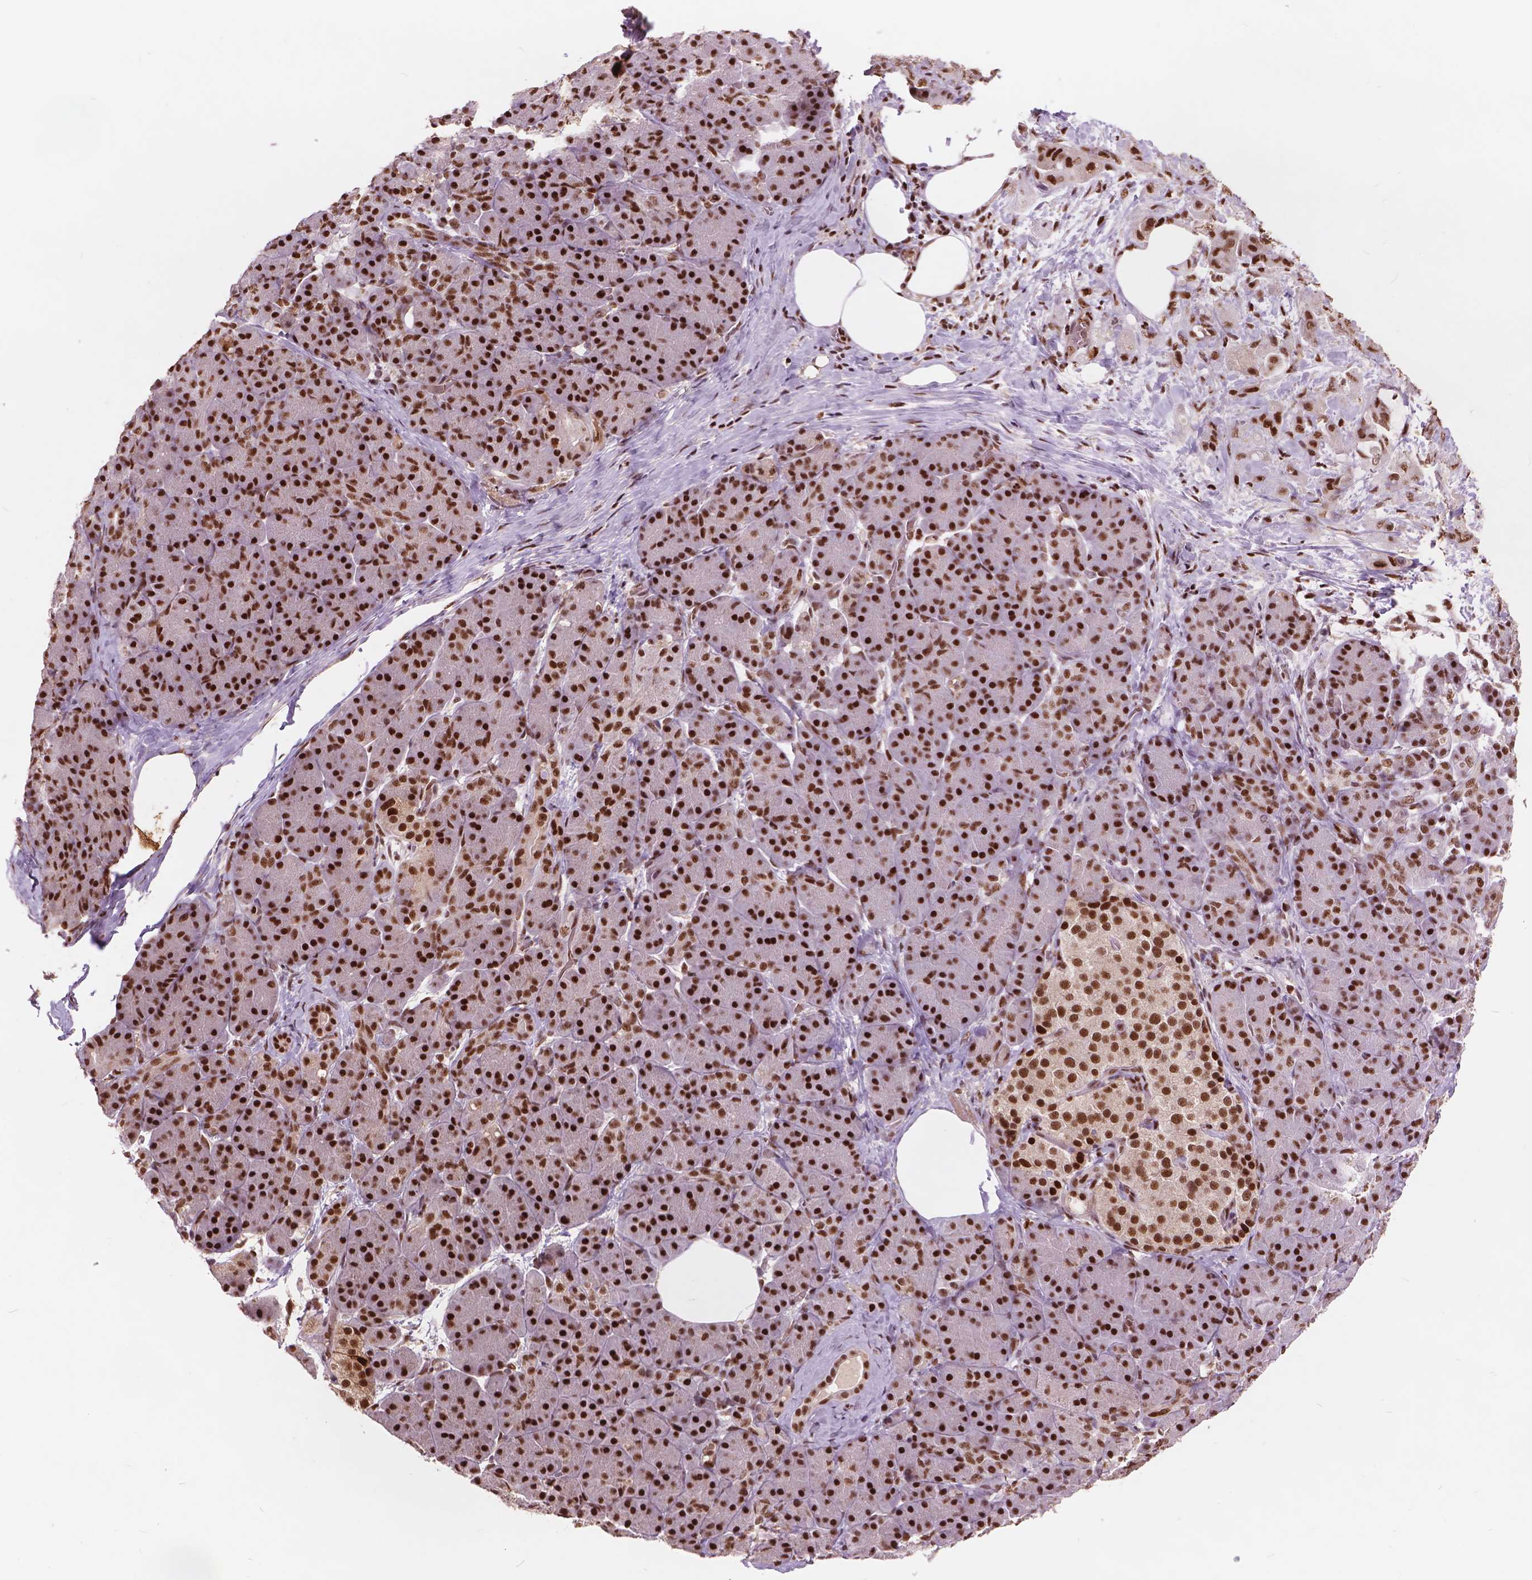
{"staining": {"intensity": "strong", "quantity": ">75%", "location": "nuclear"}, "tissue": "pancreas", "cell_type": "Exocrine glandular cells", "image_type": "normal", "snomed": [{"axis": "morphology", "description": "Normal tissue, NOS"}, {"axis": "topography", "description": "Pancreas"}], "caption": "Pancreas stained for a protein exhibits strong nuclear positivity in exocrine glandular cells. The protein is stained brown, and the nuclei are stained in blue (DAB IHC with brightfield microscopy, high magnification).", "gene": "ANP32A", "patient": {"sex": "male", "age": 57}}